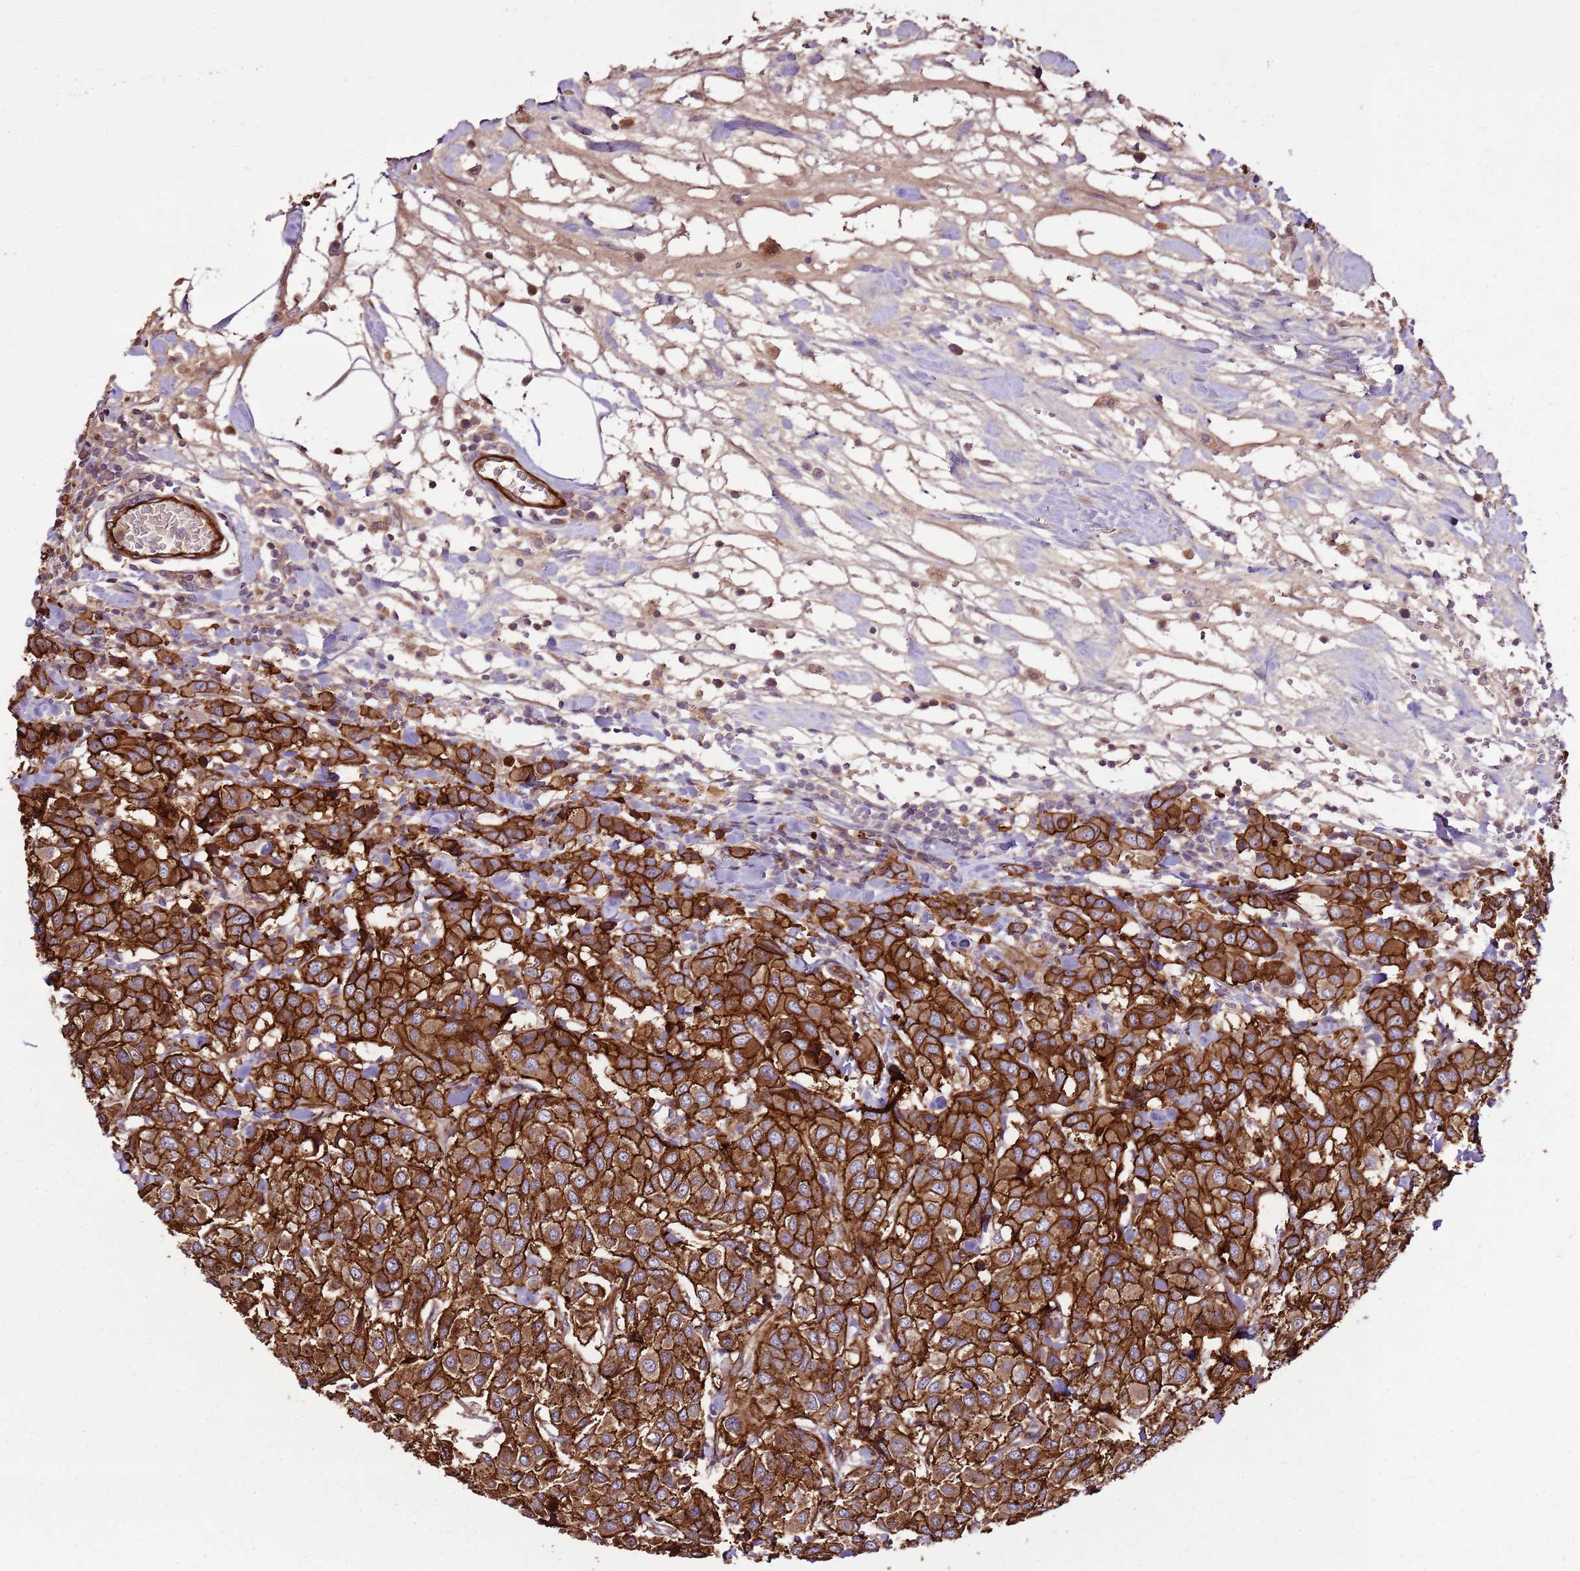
{"staining": {"intensity": "strong", "quantity": ">75%", "location": "cytoplasmic/membranous"}, "tissue": "breast cancer", "cell_type": "Tumor cells", "image_type": "cancer", "snomed": [{"axis": "morphology", "description": "Duct carcinoma"}, {"axis": "topography", "description": "Breast"}], "caption": "Brown immunohistochemical staining in intraductal carcinoma (breast) shows strong cytoplasmic/membranous staining in about >75% of tumor cells. The staining was performed using DAB to visualize the protein expression in brown, while the nuclei were stained in blue with hematoxylin (Magnification: 20x).", "gene": "ZNF827", "patient": {"sex": "female", "age": 55}}